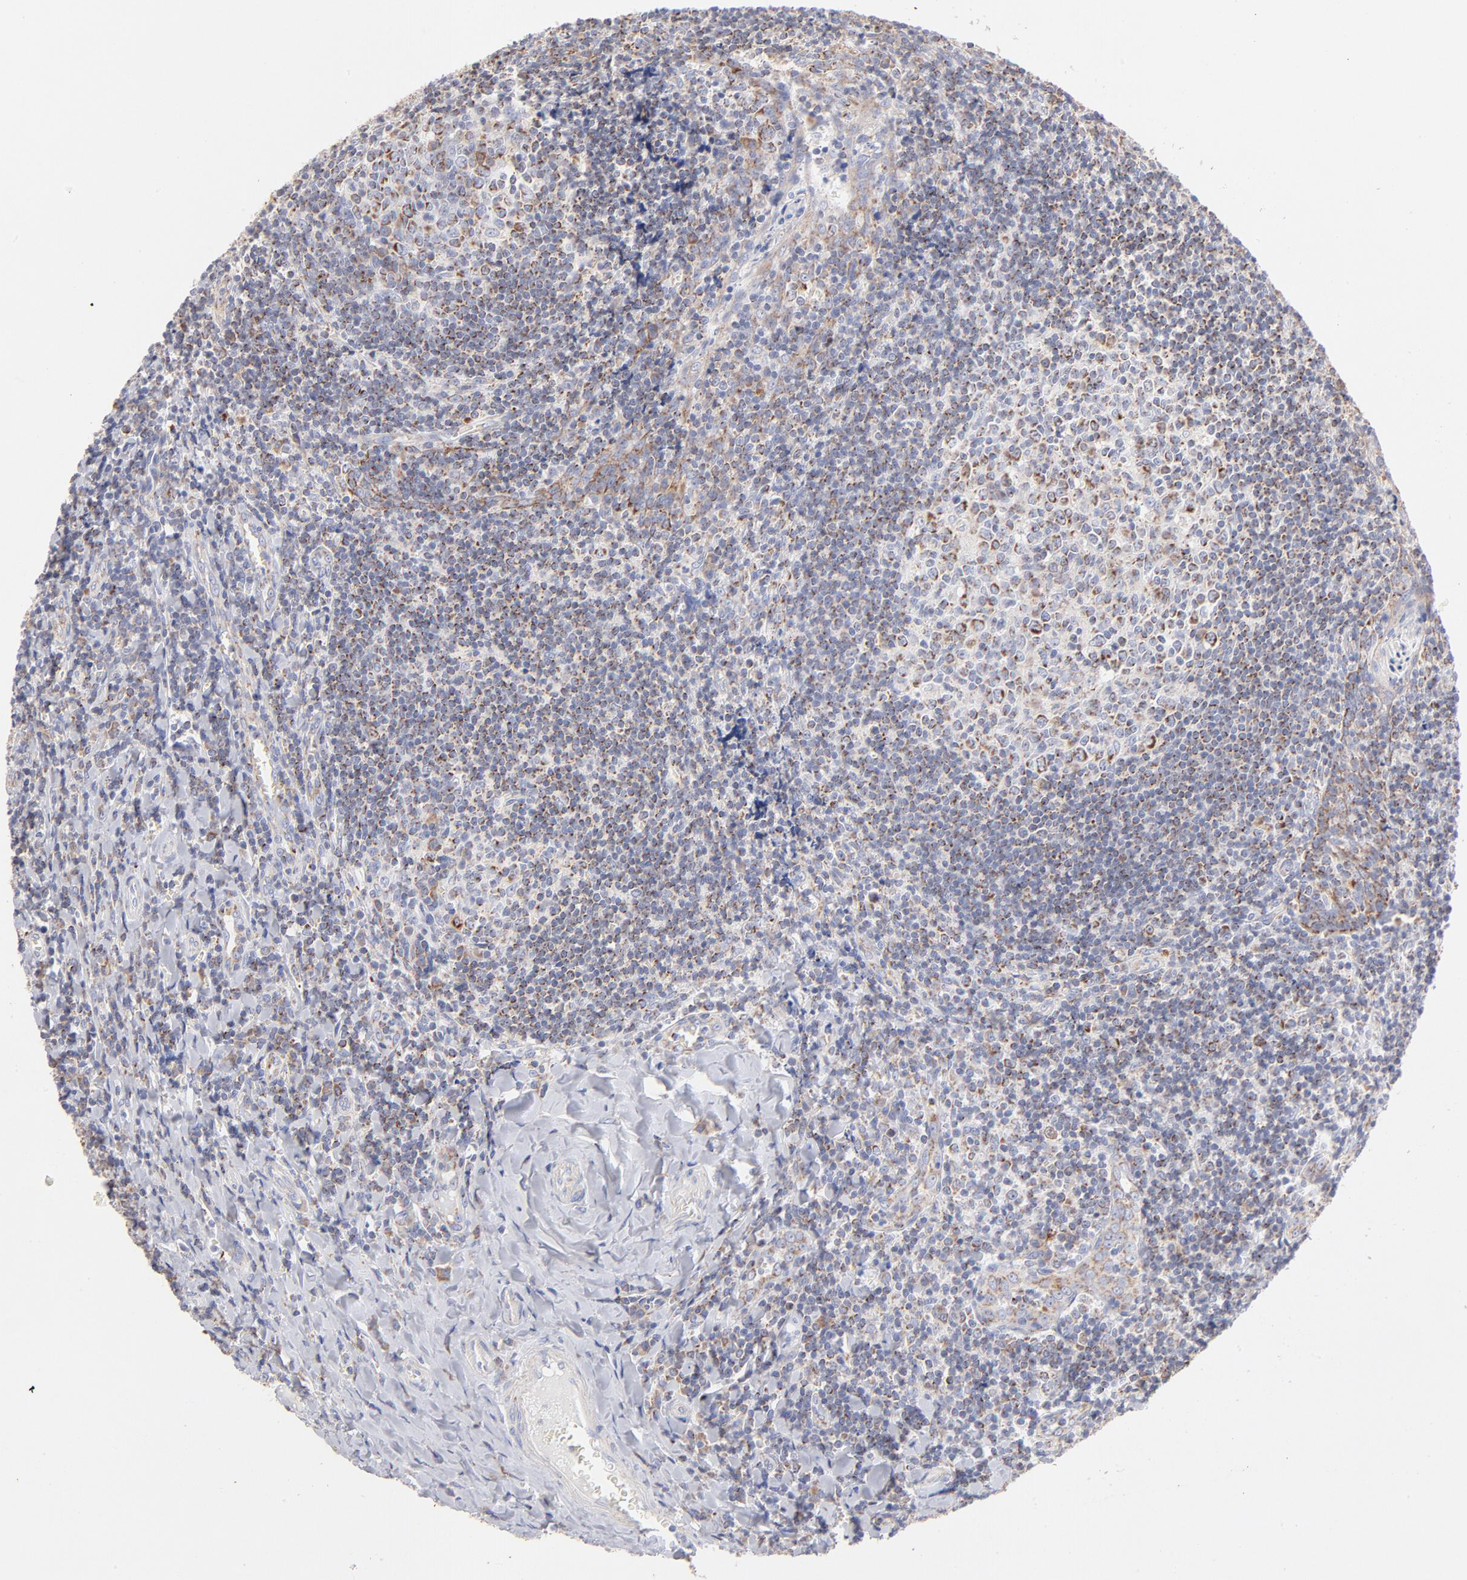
{"staining": {"intensity": "weak", "quantity": "25%-75%", "location": "cytoplasmic/membranous"}, "tissue": "tonsil", "cell_type": "Germinal center cells", "image_type": "normal", "snomed": [{"axis": "morphology", "description": "Normal tissue, NOS"}, {"axis": "topography", "description": "Tonsil"}], "caption": "Tonsil stained with DAB (3,3'-diaminobenzidine) IHC demonstrates low levels of weak cytoplasmic/membranous positivity in approximately 25%-75% of germinal center cells. The staining is performed using DAB brown chromogen to label protein expression. The nuclei are counter-stained blue using hematoxylin.", "gene": "TIMM8A", "patient": {"sex": "male", "age": 20}}